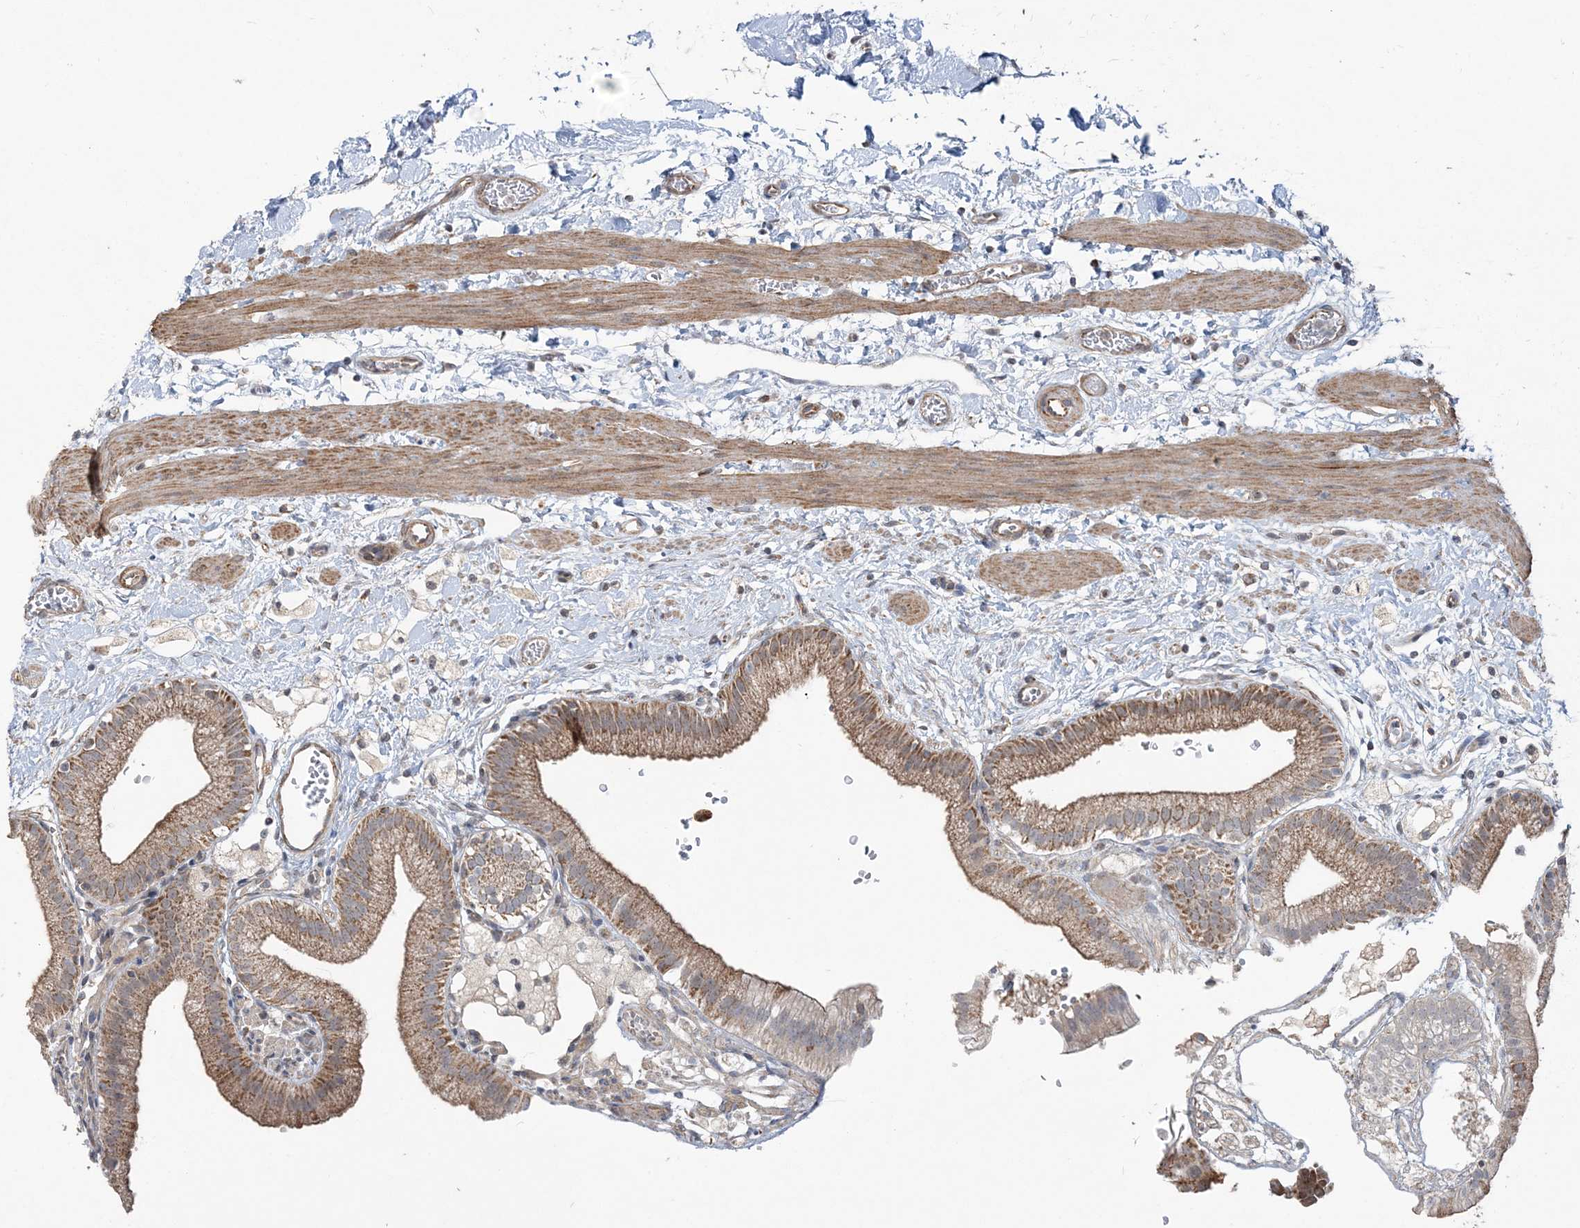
{"staining": {"intensity": "moderate", "quantity": ">75%", "location": "cytoplasmic/membranous"}, "tissue": "gallbladder", "cell_type": "Glandular cells", "image_type": "normal", "snomed": [{"axis": "morphology", "description": "Normal tissue, NOS"}, {"axis": "topography", "description": "Gallbladder"}], "caption": "The immunohistochemical stain labels moderate cytoplasmic/membranous positivity in glandular cells of unremarkable gallbladder. Using DAB (3,3'-diaminobenzidine) (brown) and hematoxylin (blue) stains, captured at high magnification using brightfield microscopy.", "gene": "SCLT1", "patient": {"sex": "male", "age": 55}}